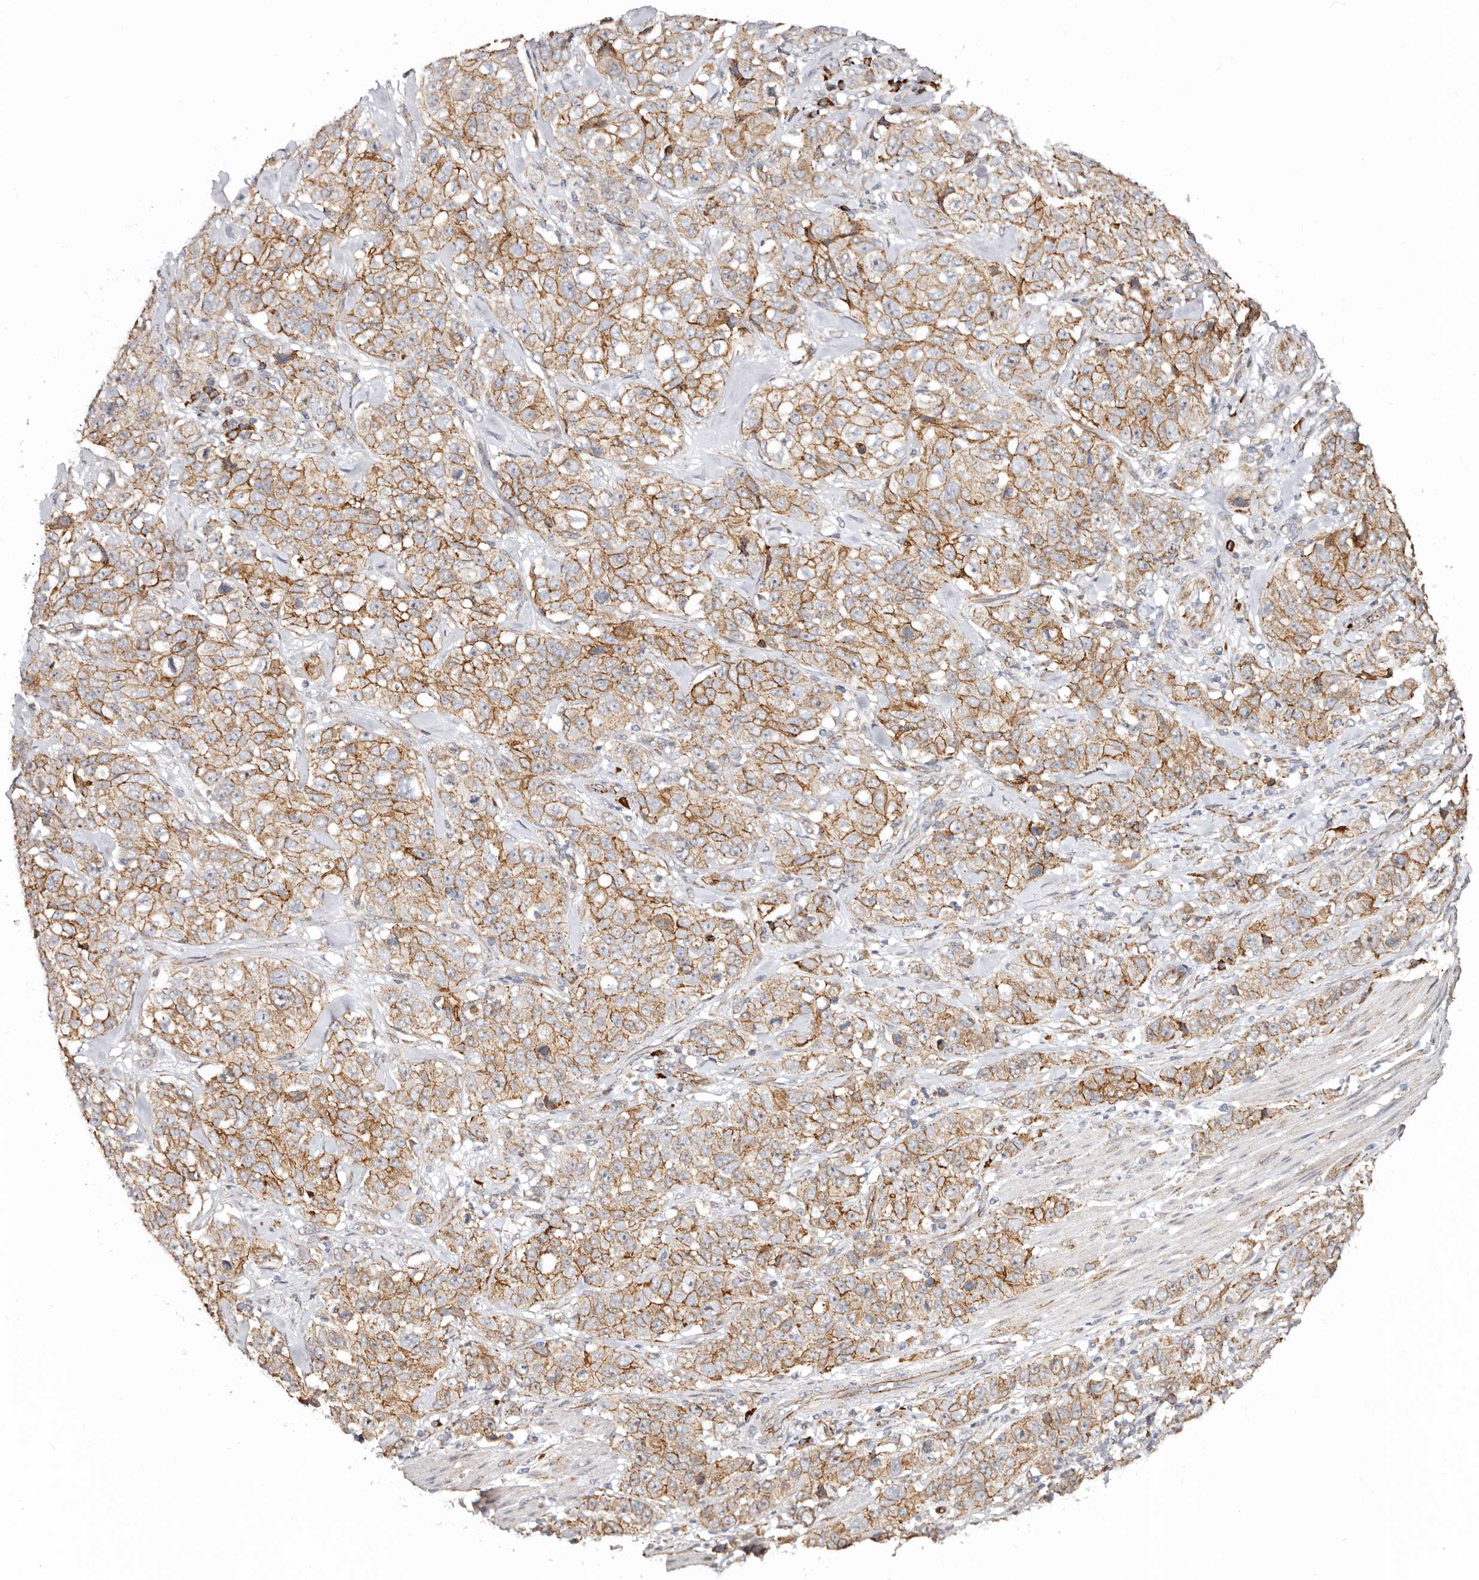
{"staining": {"intensity": "moderate", "quantity": ">75%", "location": "cytoplasmic/membranous"}, "tissue": "stomach cancer", "cell_type": "Tumor cells", "image_type": "cancer", "snomed": [{"axis": "morphology", "description": "Adenocarcinoma, NOS"}, {"axis": "topography", "description": "Stomach"}], "caption": "Tumor cells show medium levels of moderate cytoplasmic/membranous positivity in about >75% of cells in stomach cancer (adenocarcinoma). Immunohistochemistry (ihc) stains the protein in brown and the nuclei are stained blue.", "gene": "CTNNB1", "patient": {"sex": "male", "age": 48}}